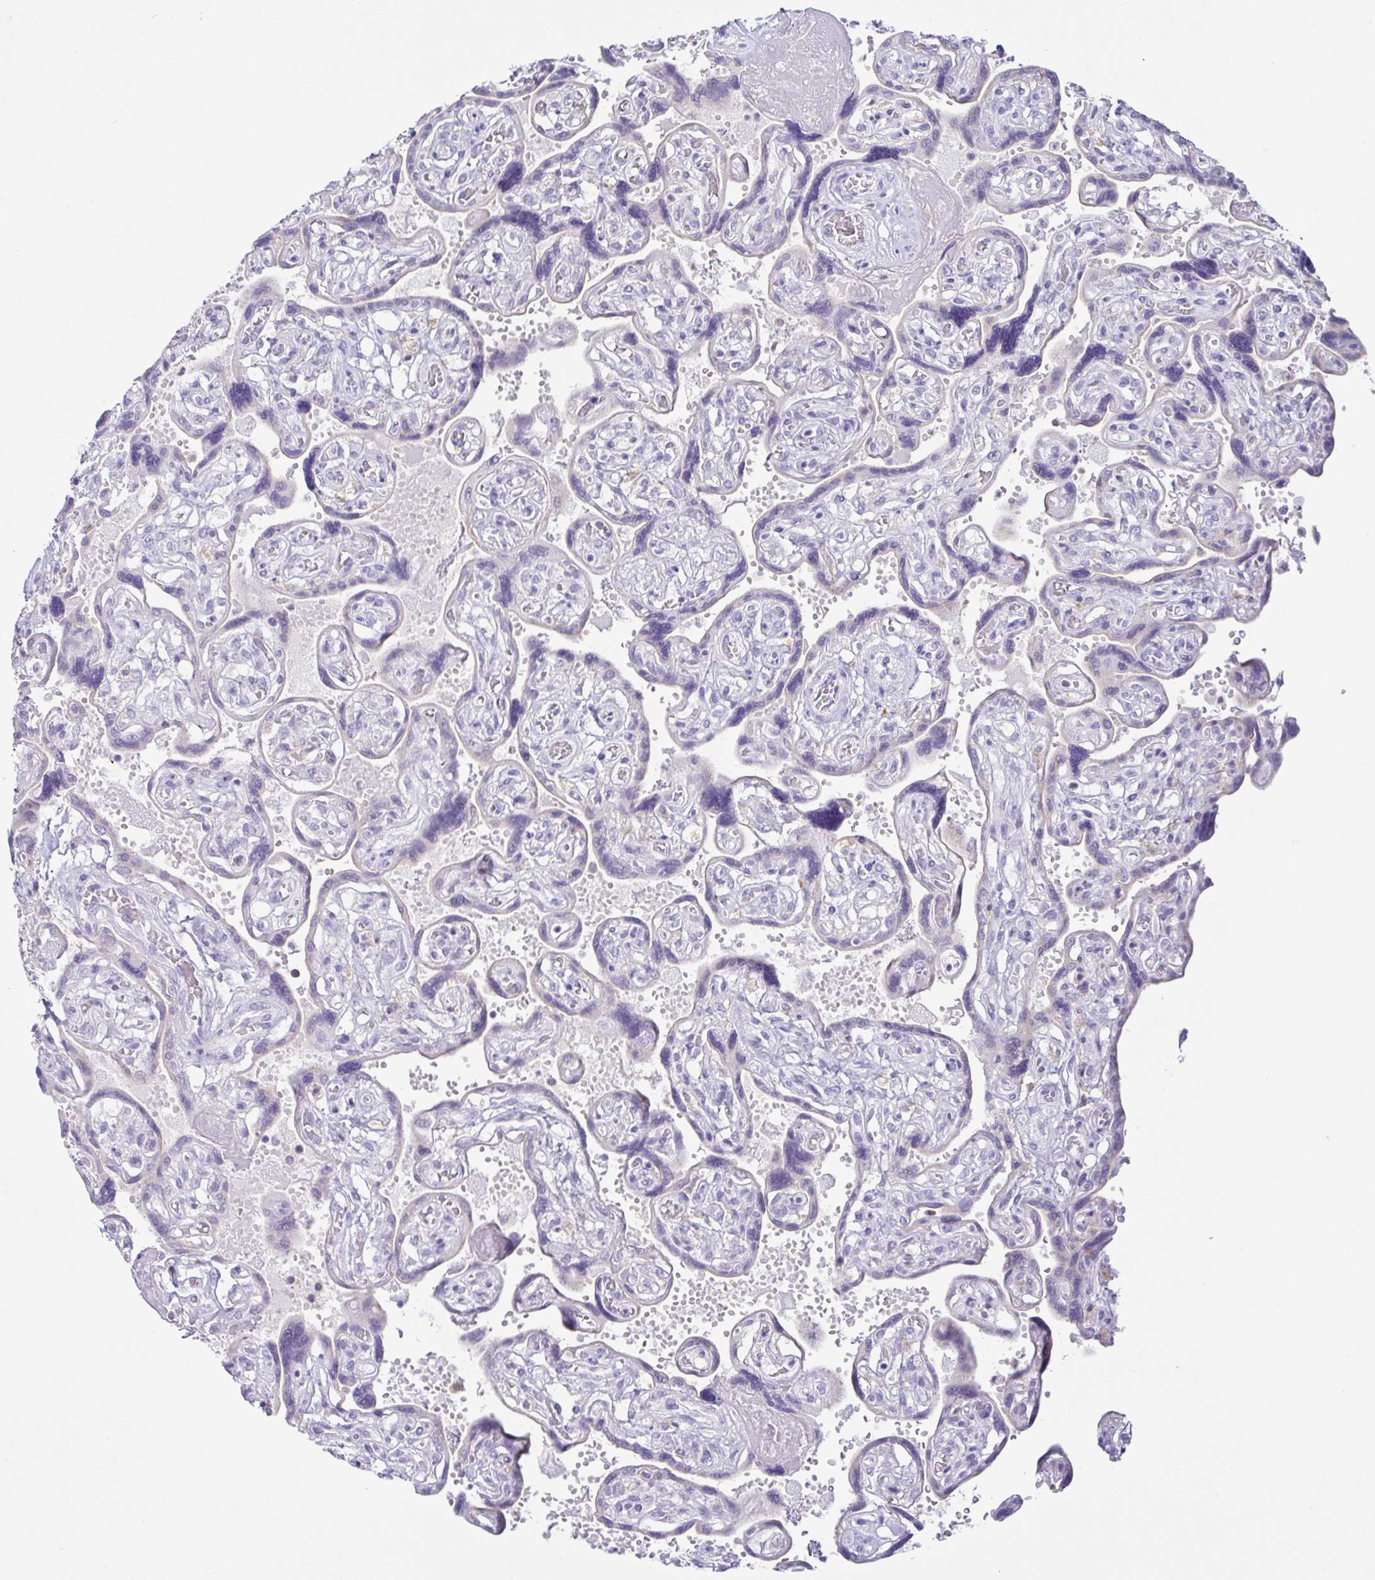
{"staining": {"intensity": "negative", "quantity": "none", "location": "none"}, "tissue": "placenta", "cell_type": "Decidual cells", "image_type": "normal", "snomed": [{"axis": "morphology", "description": "Normal tissue, NOS"}, {"axis": "topography", "description": "Placenta"}], "caption": "Immunohistochemical staining of unremarkable placenta displays no significant staining in decidual cells.", "gene": "ATP6V1G2", "patient": {"sex": "female", "age": 32}}